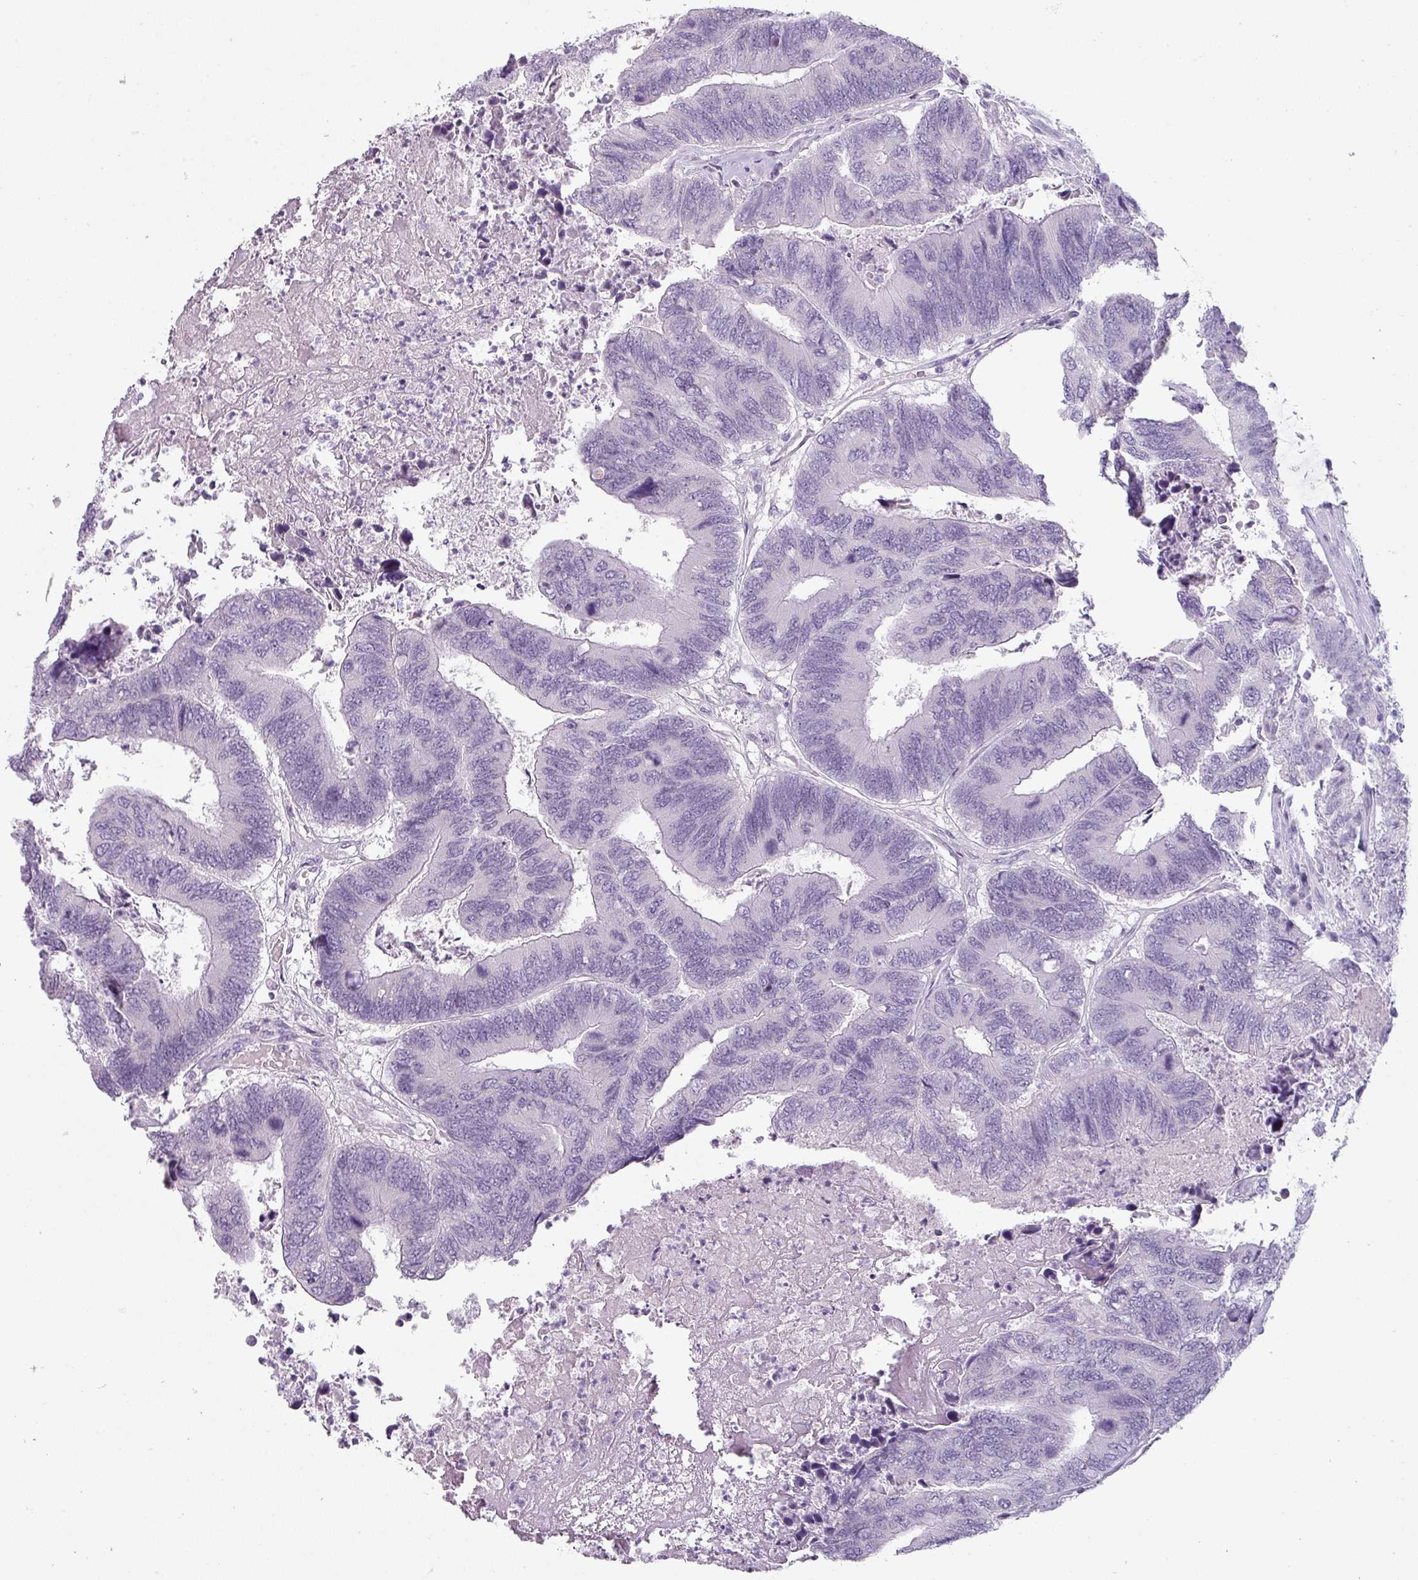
{"staining": {"intensity": "negative", "quantity": "none", "location": "none"}, "tissue": "colorectal cancer", "cell_type": "Tumor cells", "image_type": "cancer", "snomed": [{"axis": "morphology", "description": "Adenocarcinoma, NOS"}, {"axis": "topography", "description": "Colon"}], "caption": "A photomicrograph of colorectal cancer stained for a protein shows no brown staining in tumor cells. (Immunohistochemistry, brightfield microscopy, high magnification).", "gene": "SFTPA1", "patient": {"sex": "female", "age": 67}}